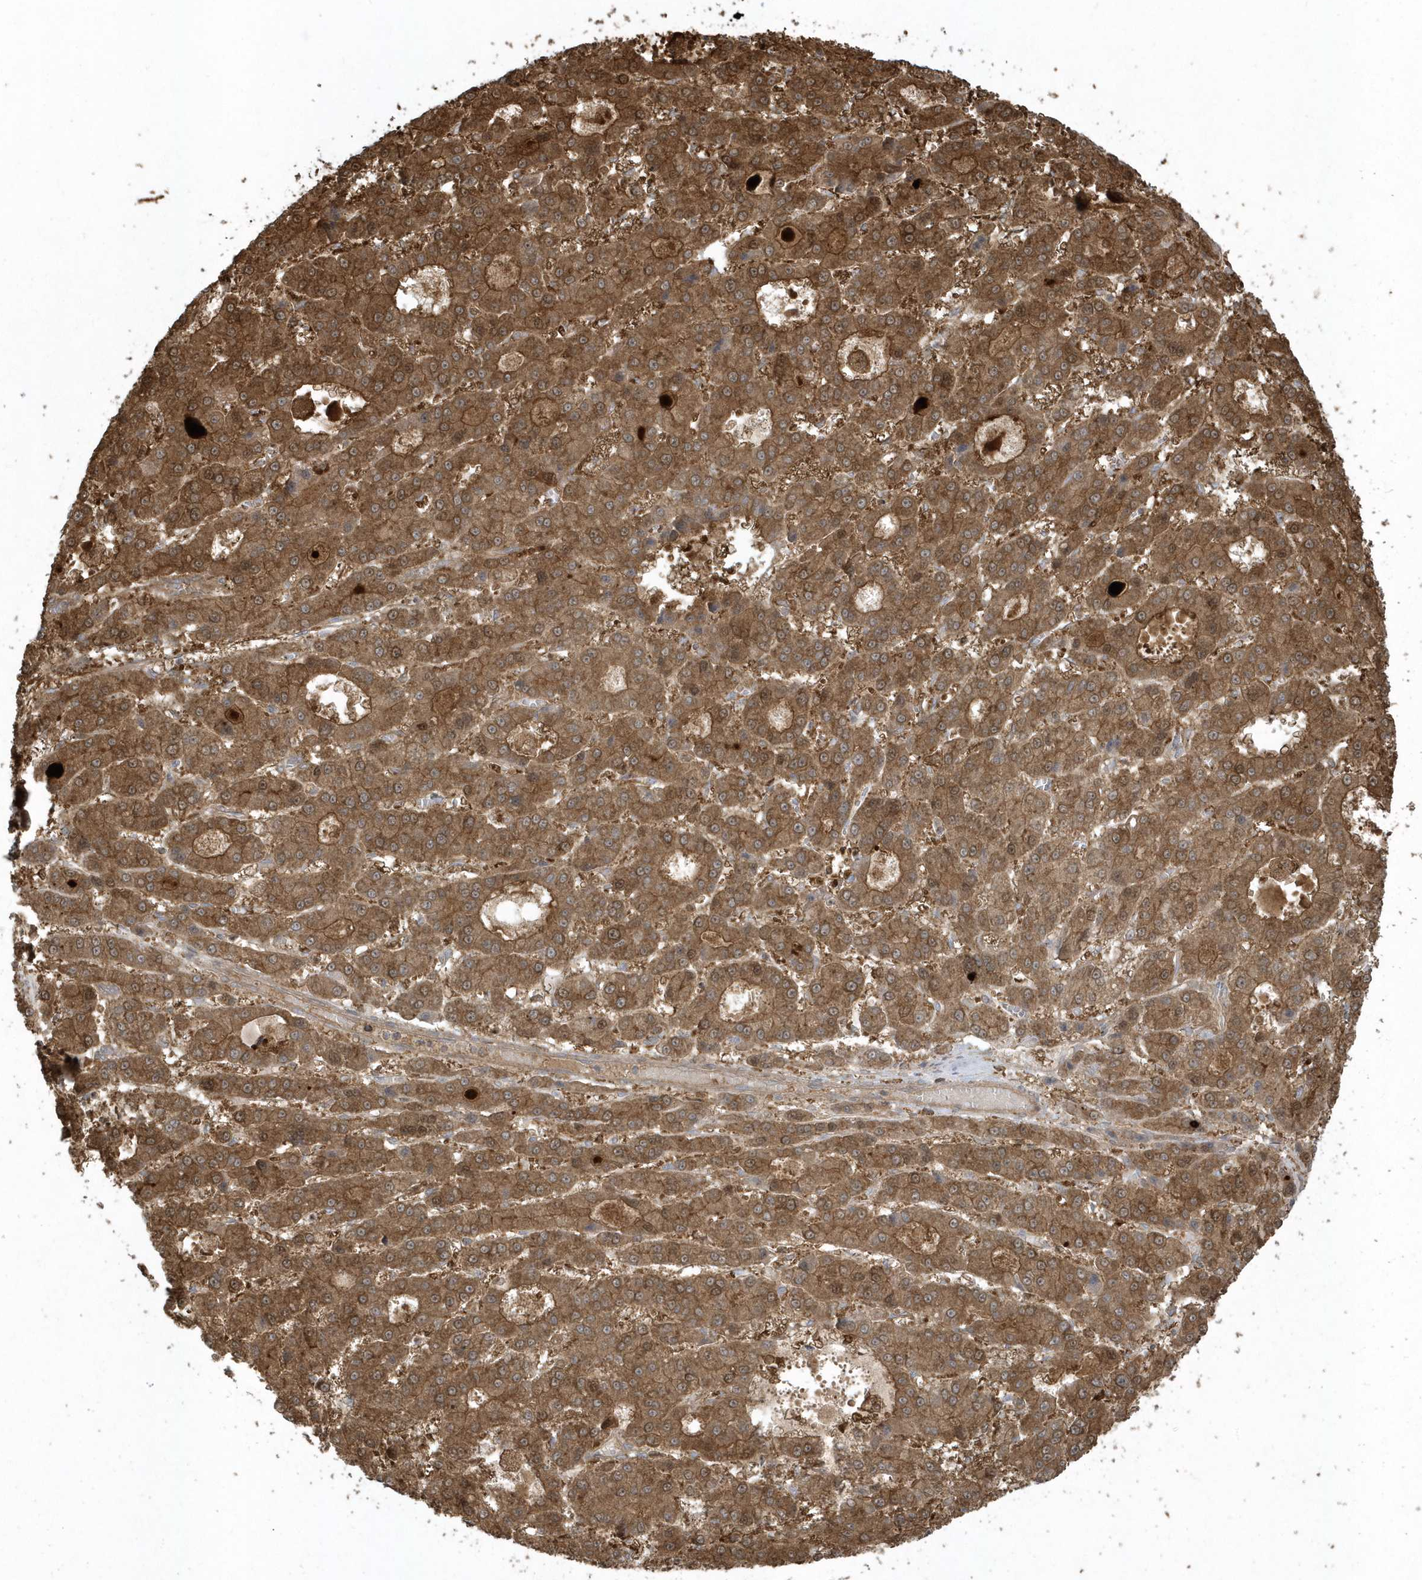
{"staining": {"intensity": "strong", "quantity": ">75%", "location": "cytoplasmic/membranous"}, "tissue": "liver cancer", "cell_type": "Tumor cells", "image_type": "cancer", "snomed": [{"axis": "morphology", "description": "Carcinoma, Hepatocellular, NOS"}, {"axis": "topography", "description": "Liver"}], "caption": "Immunohistochemical staining of liver hepatocellular carcinoma shows strong cytoplasmic/membranous protein staining in about >75% of tumor cells.", "gene": "HNMT", "patient": {"sex": "male", "age": 70}}